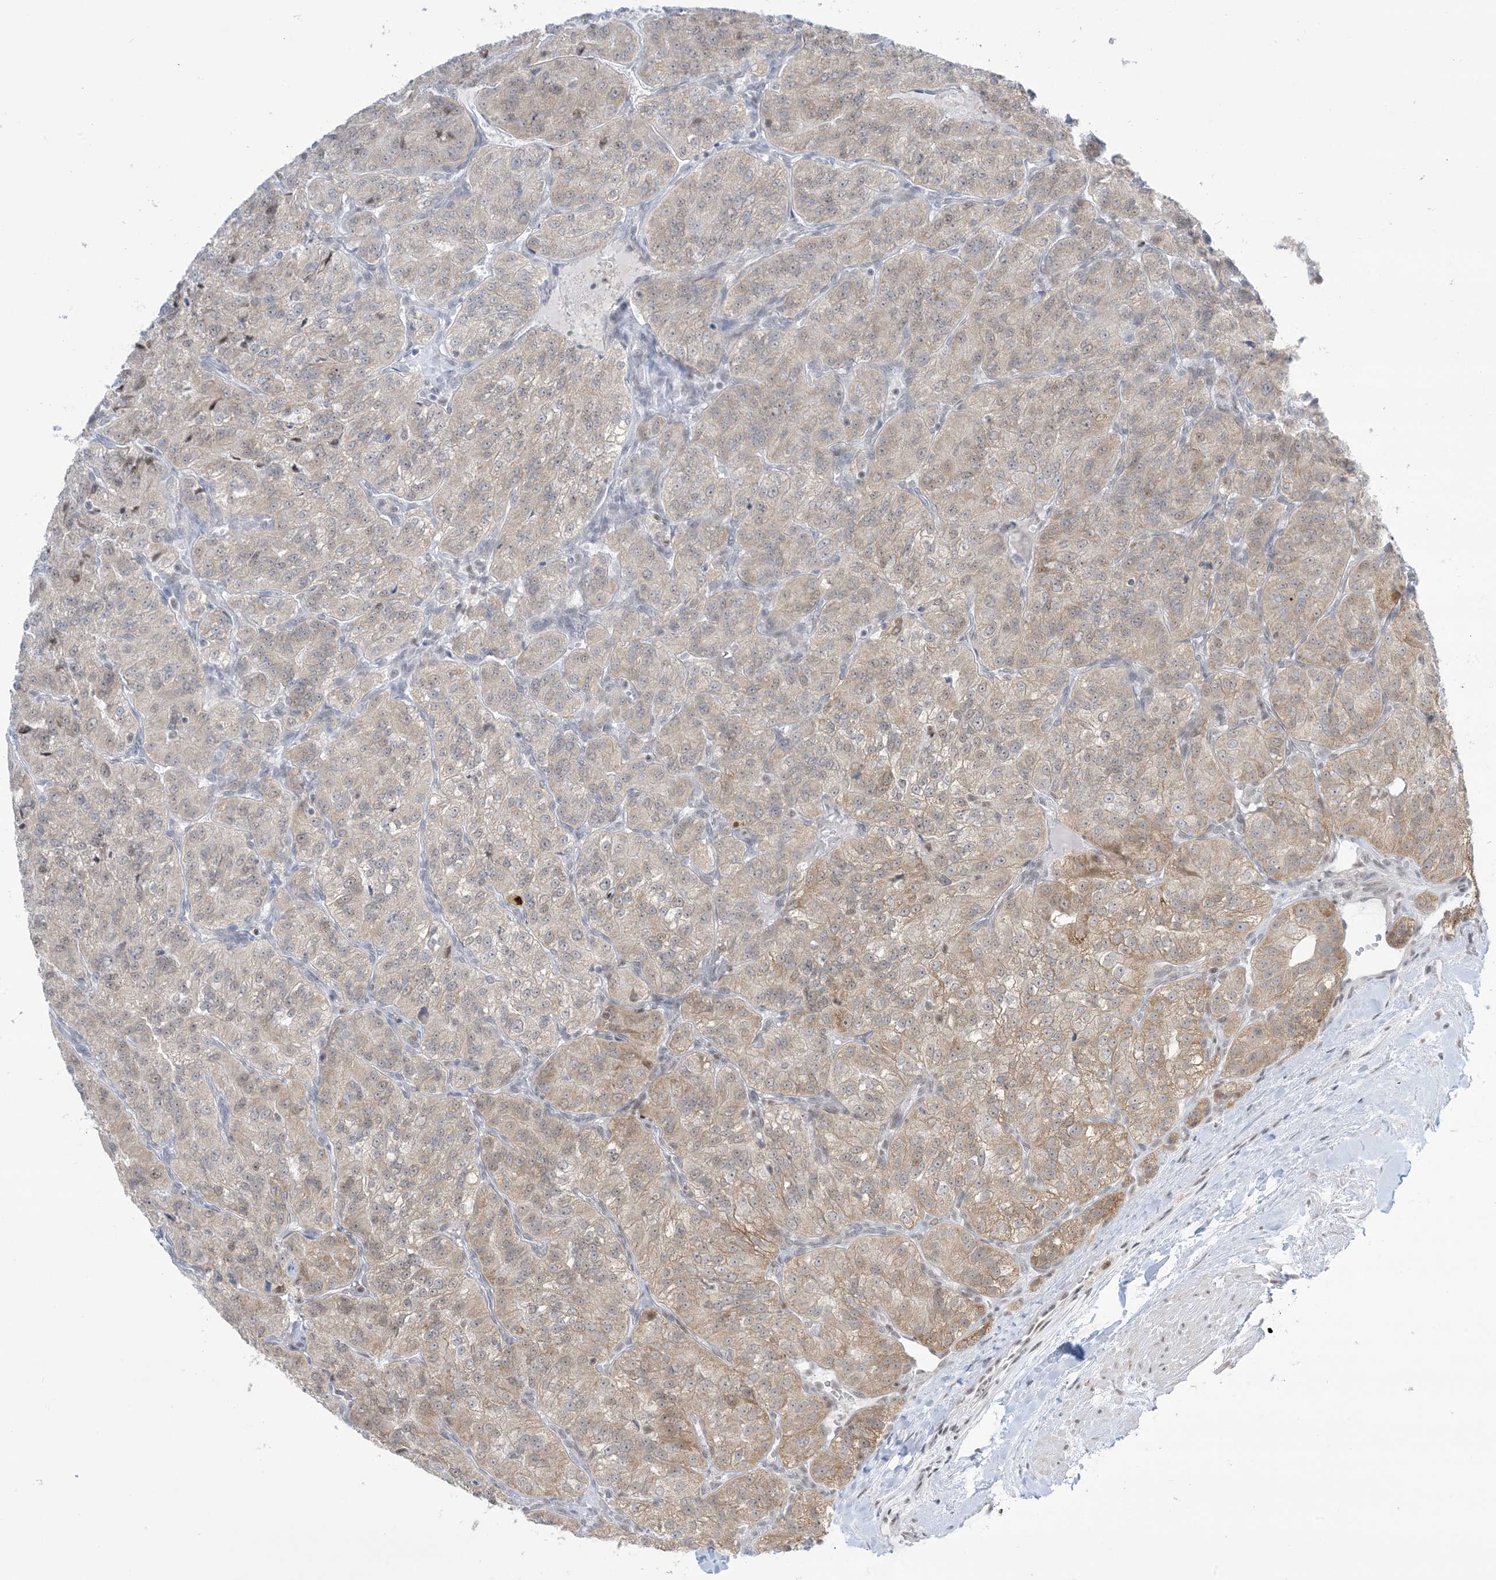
{"staining": {"intensity": "weak", "quantity": "25%-75%", "location": "cytoplasmic/membranous"}, "tissue": "renal cancer", "cell_type": "Tumor cells", "image_type": "cancer", "snomed": [{"axis": "morphology", "description": "Adenocarcinoma, NOS"}, {"axis": "topography", "description": "Kidney"}], "caption": "Protein staining of adenocarcinoma (renal) tissue demonstrates weak cytoplasmic/membranous expression in approximately 25%-75% of tumor cells.", "gene": "TFPT", "patient": {"sex": "female", "age": 63}}